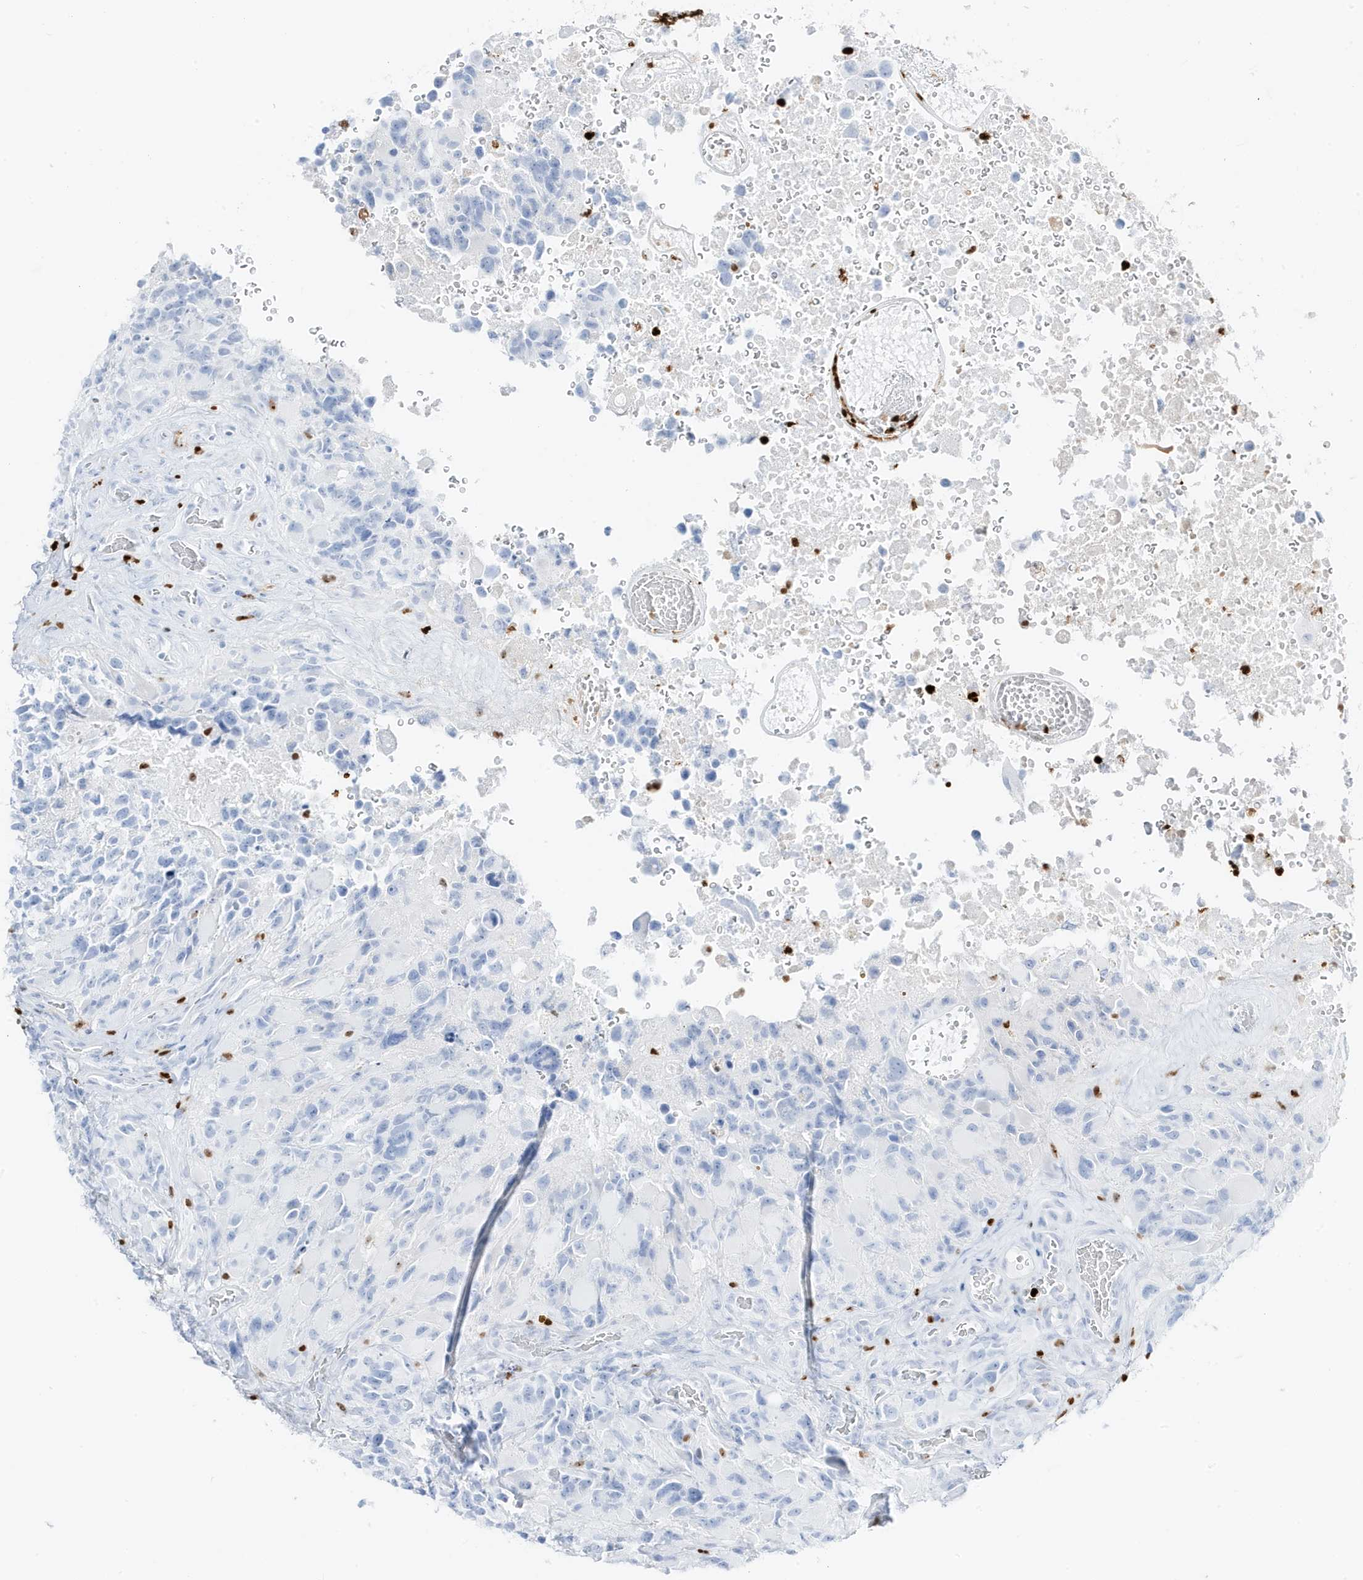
{"staining": {"intensity": "negative", "quantity": "none", "location": "none"}, "tissue": "glioma", "cell_type": "Tumor cells", "image_type": "cancer", "snomed": [{"axis": "morphology", "description": "Glioma, malignant, High grade"}, {"axis": "topography", "description": "Brain"}], "caption": "This is an immunohistochemistry (IHC) histopathology image of human glioma. There is no positivity in tumor cells.", "gene": "MNDA", "patient": {"sex": "male", "age": 69}}